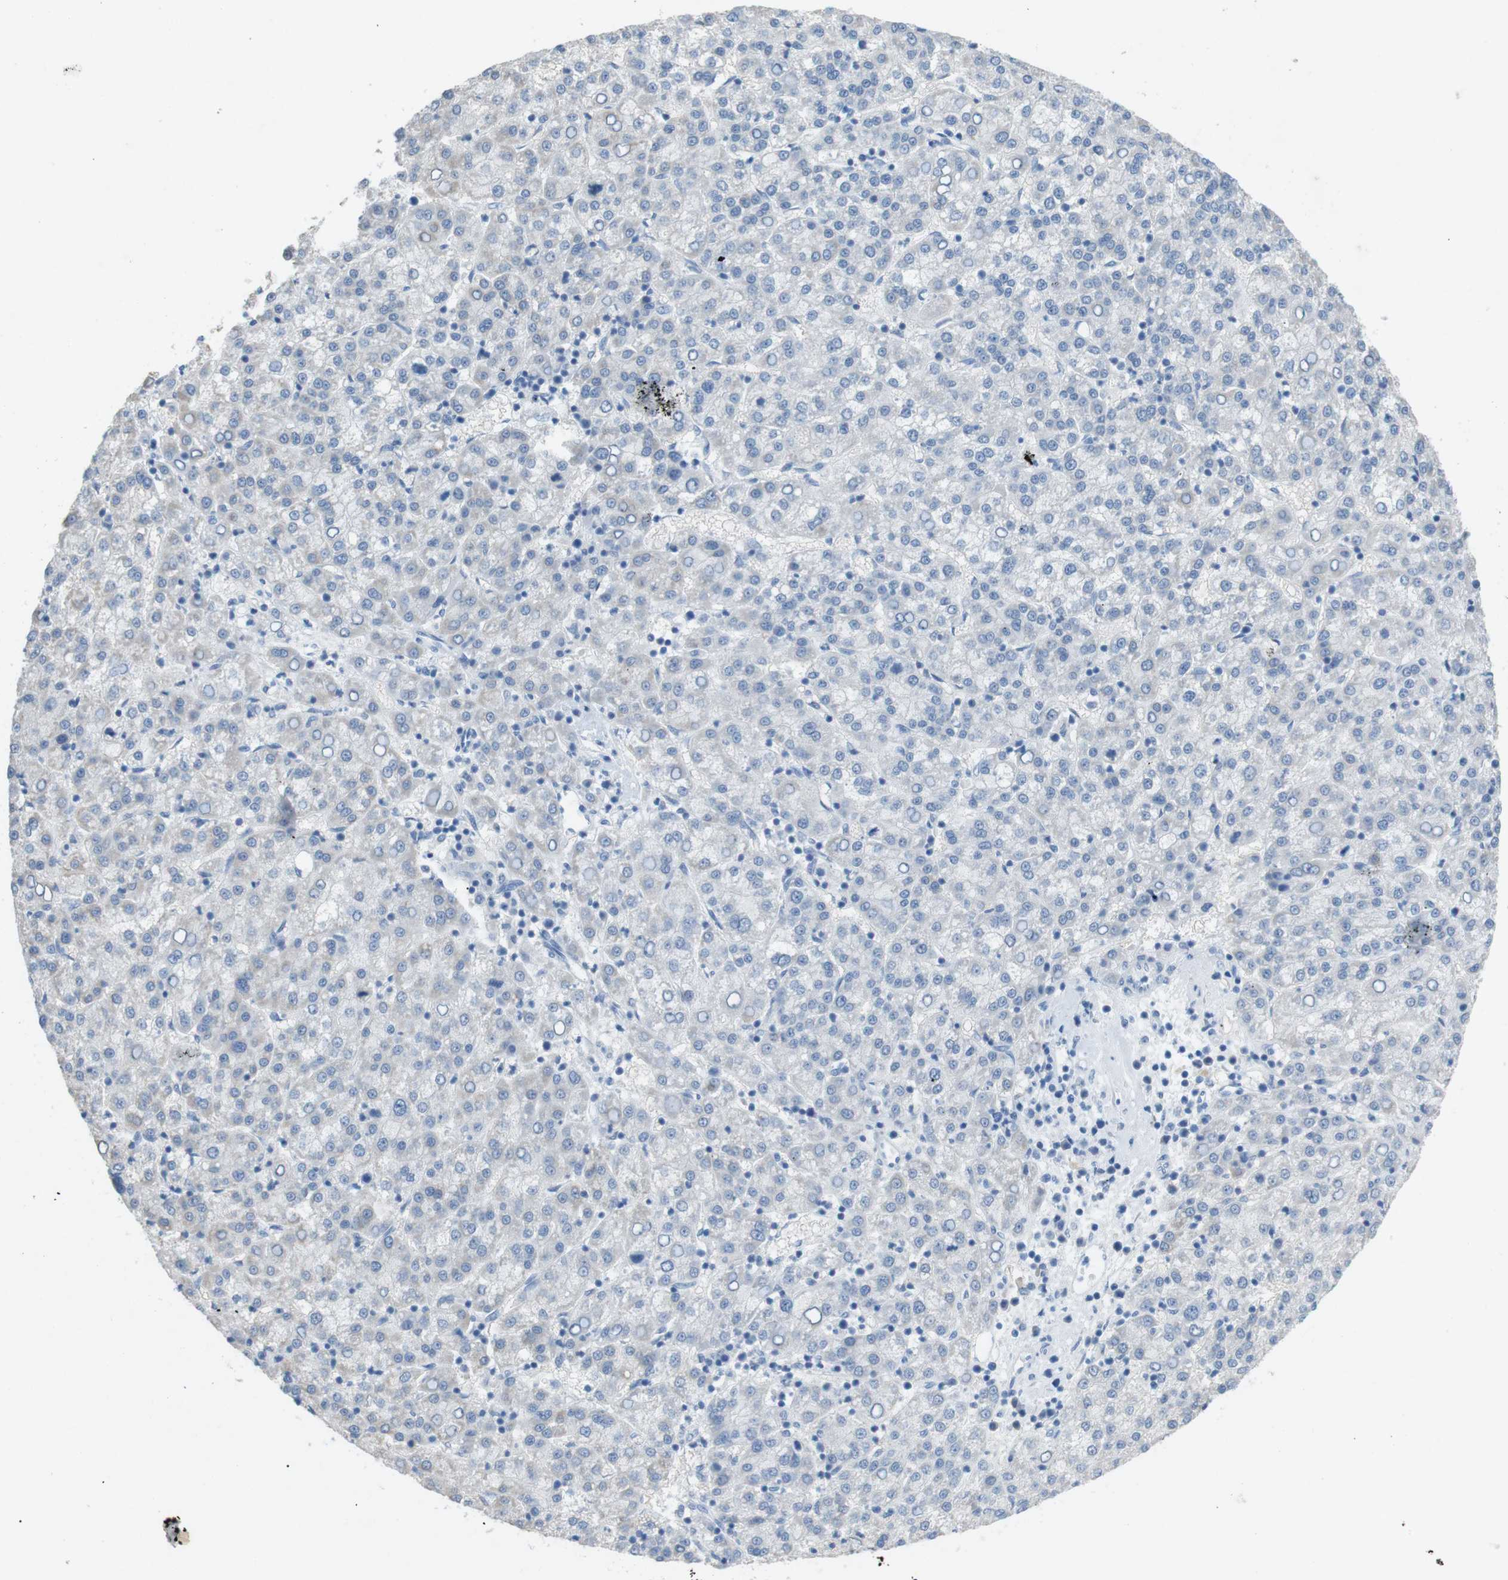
{"staining": {"intensity": "negative", "quantity": "none", "location": "none"}, "tissue": "liver cancer", "cell_type": "Tumor cells", "image_type": "cancer", "snomed": [{"axis": "morphology", "description": "Carcinoma, Hepatocellular, NOS"}, {"axis": "topography", "description": "Liver"}], "caption": "An immunohistochemistry (IHC) photomicrograph of liver cancer (hepatocellular carcinoma) is shown. There is no staining in tumor cells of liver cancer (hepatocellular carcinoma). (DAB (3,3'-diaminobenzidine) IHC, high magnification).", "gene": "SALL4", "patient": {"sex": "female", "age": 58}}